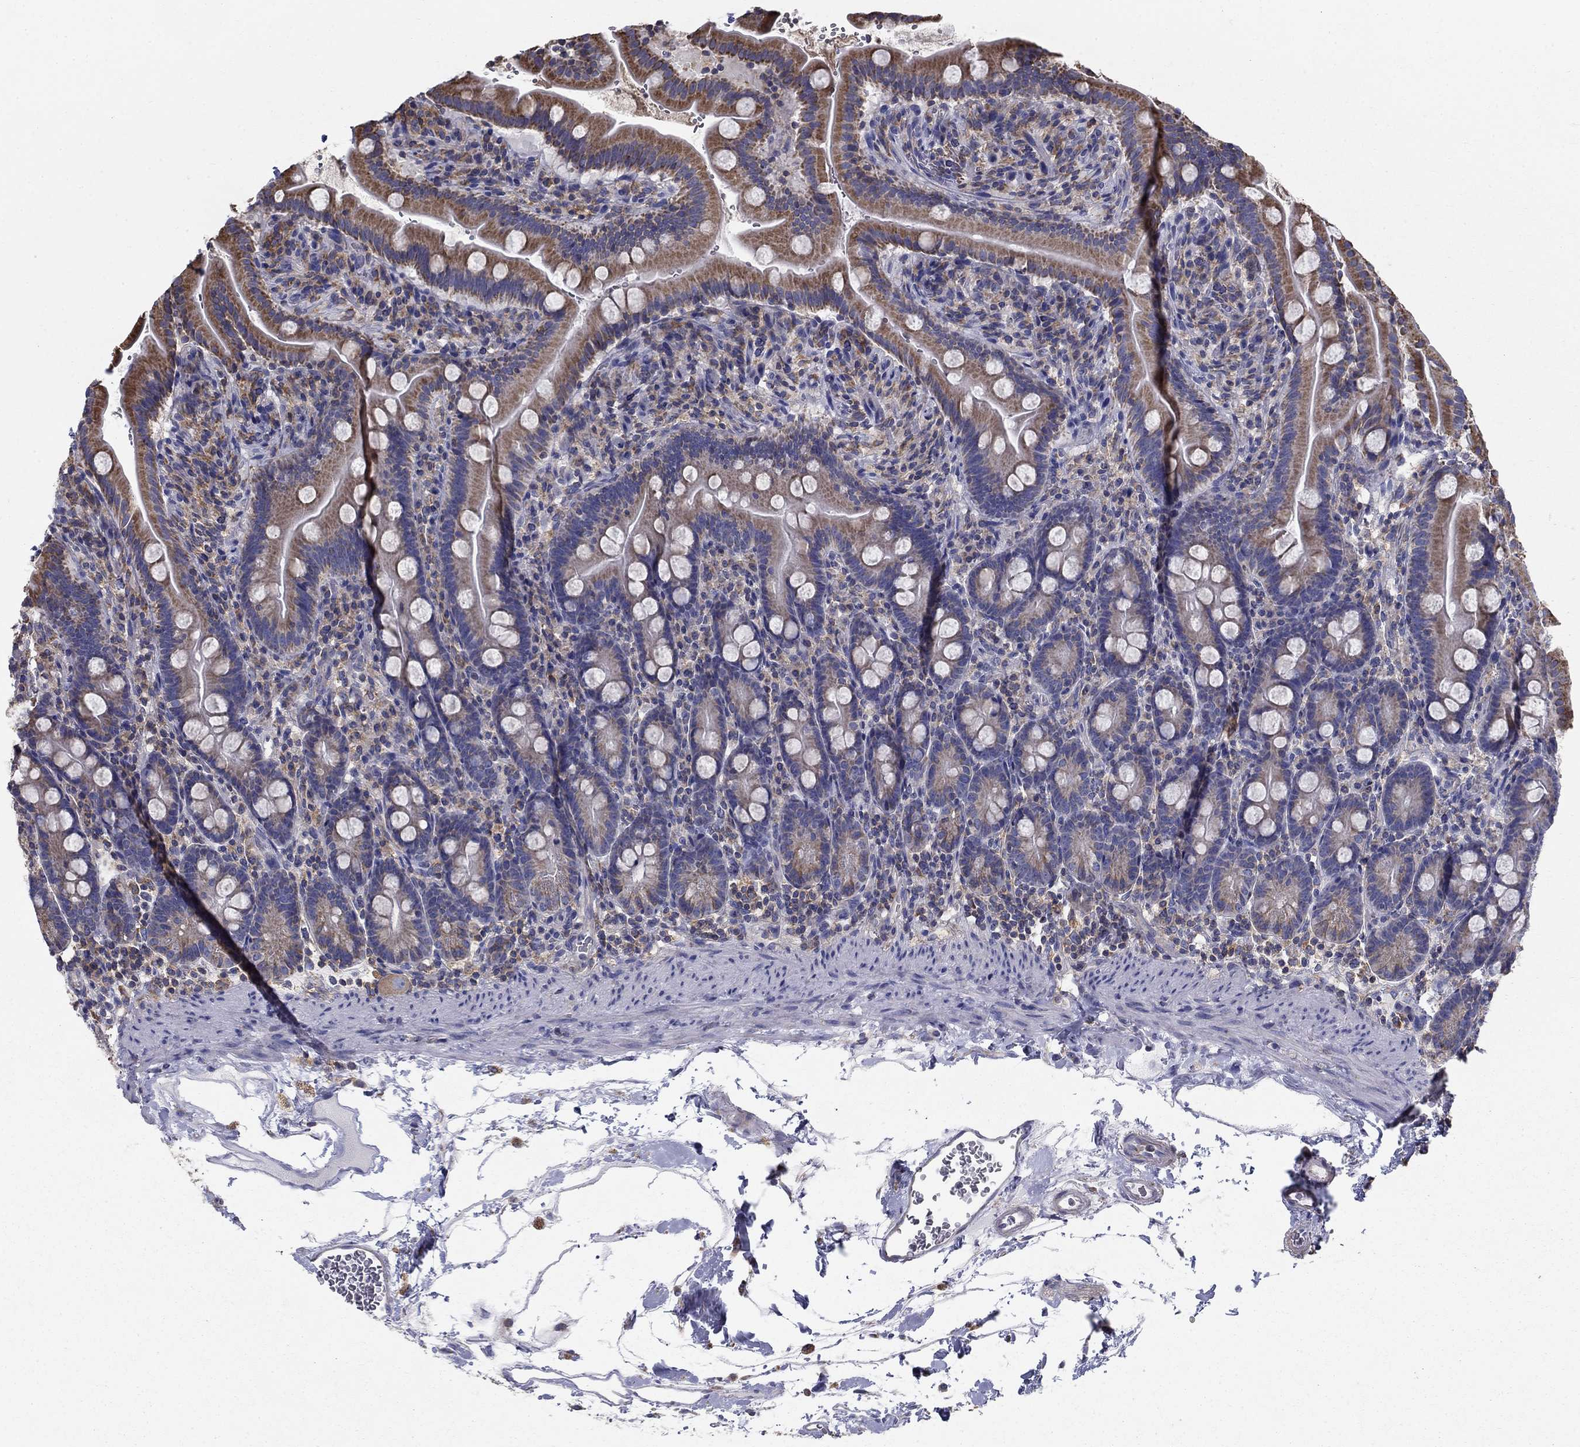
{"staining": {"intensity": "moderate", "quantity": ">75%", "location": "cytoplasmic/membranous"}, "tissue": "small intestine", "cell_type": "Glandular cells", "image_type": "normal", "snomed": [{"axis": "morphology", "description": "Normal tissue, NOS"}, {"axis": "topography", "description": "Small intestine"}], "caption": "Small intestine was stained to show a protein in brown. There is medium levels of moderate cytoplasmic/membranous staining in about >75% of glandular cells.", "gene": "NME5", "patient": {"sex": "female", "age": 44}}